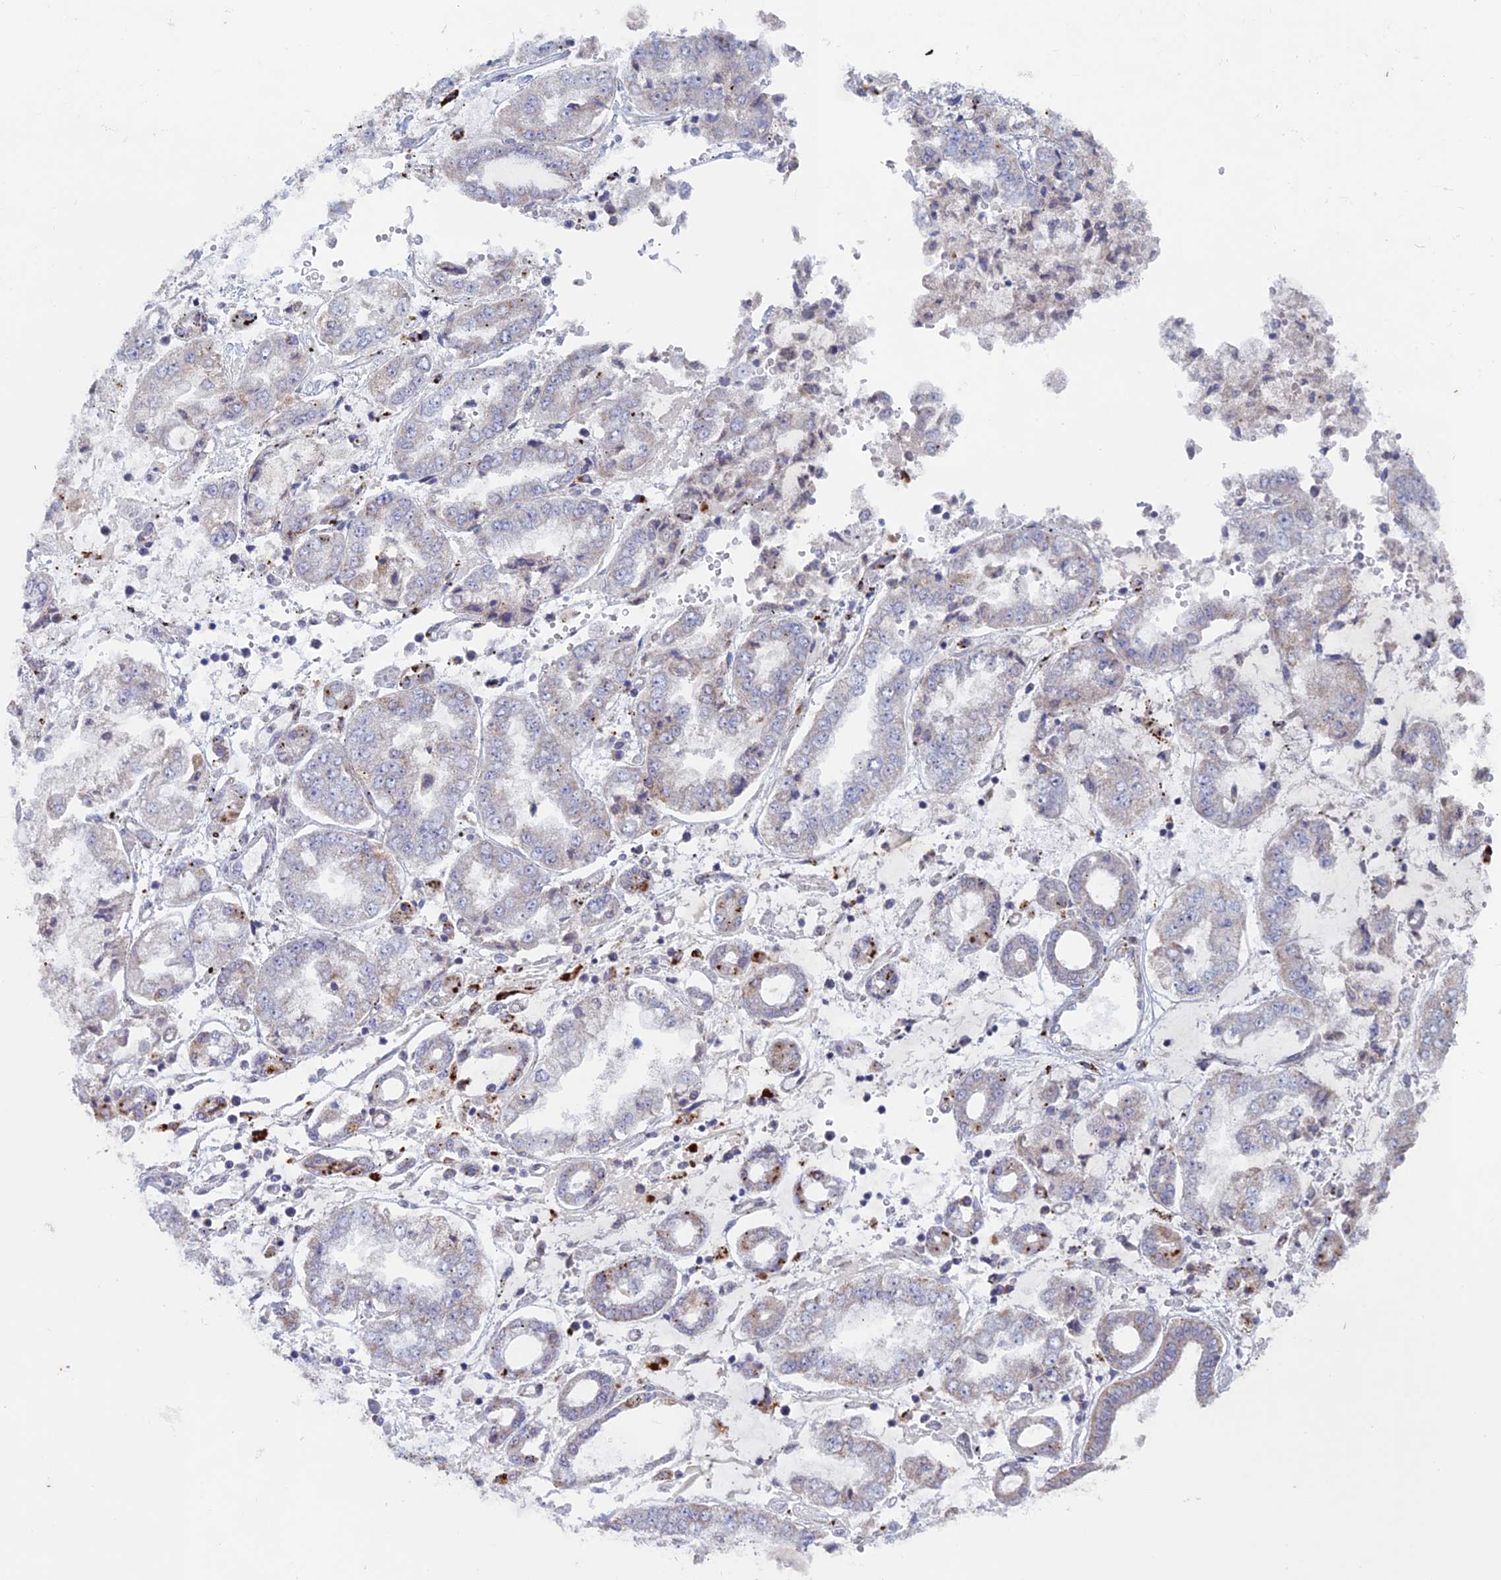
{"staining": {"intensity": "moderate", "quantity": "<25%", "location": "cytoplasmic/membranous"}, "tissue": "stomach cancer", "cell_type": "Tumor cells", "image_type": "cancer", "snomed": [{"axis": "morphology", "description": "Adenocarcinoma, NOS"}, {"axis": "topography", "description": "Stomach"}], "caption": "Protein expression analysis of human stomach cancer (adenocarcinoma) reveals moderate cytoplasmic/membranous positivity in about <25% of tumor cells.", "gene": "FOXS1", "patient": {"sex": "male", "age": 76}}